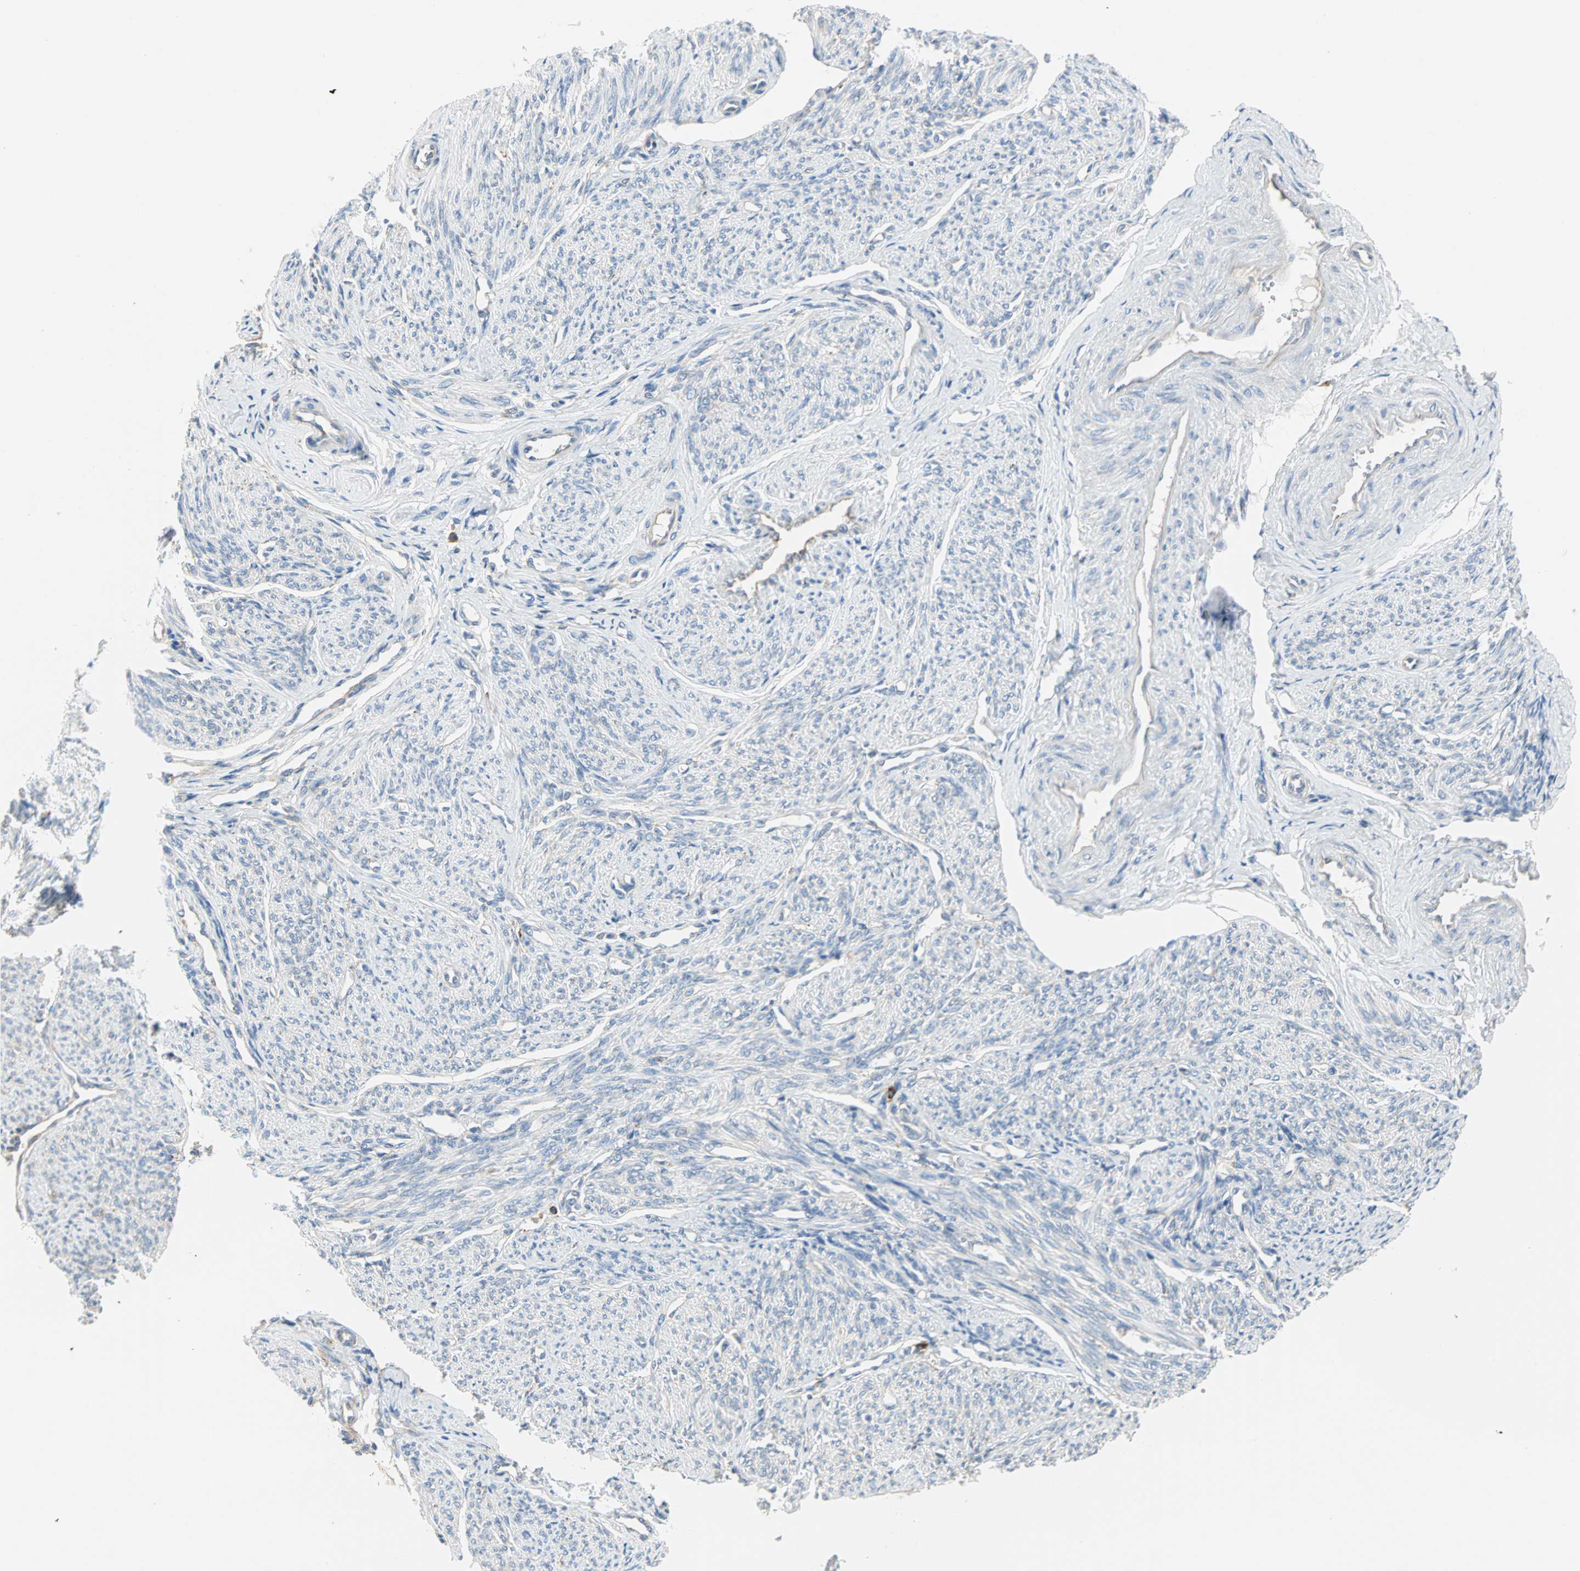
{"staining": {"intensity": "negative", "quantity": "none", "location": "none"}, "tissue": "smooth muscle", "cell_type": "Smooth muscle cells", "image_type": "normal", "snomed": [{"axis": "morphology", "description": "Normal tissue, NOS"}, {"axis": "topography", "description": "Smooth muscle"}], "caption": "IHC micrograph of normal human smooth muscle stained for a protein (brown), which demonstrates no positivity in smooth muscle cells.", "gene": "PLCXD1", "patient": {"sex": "female", "age": 65}}